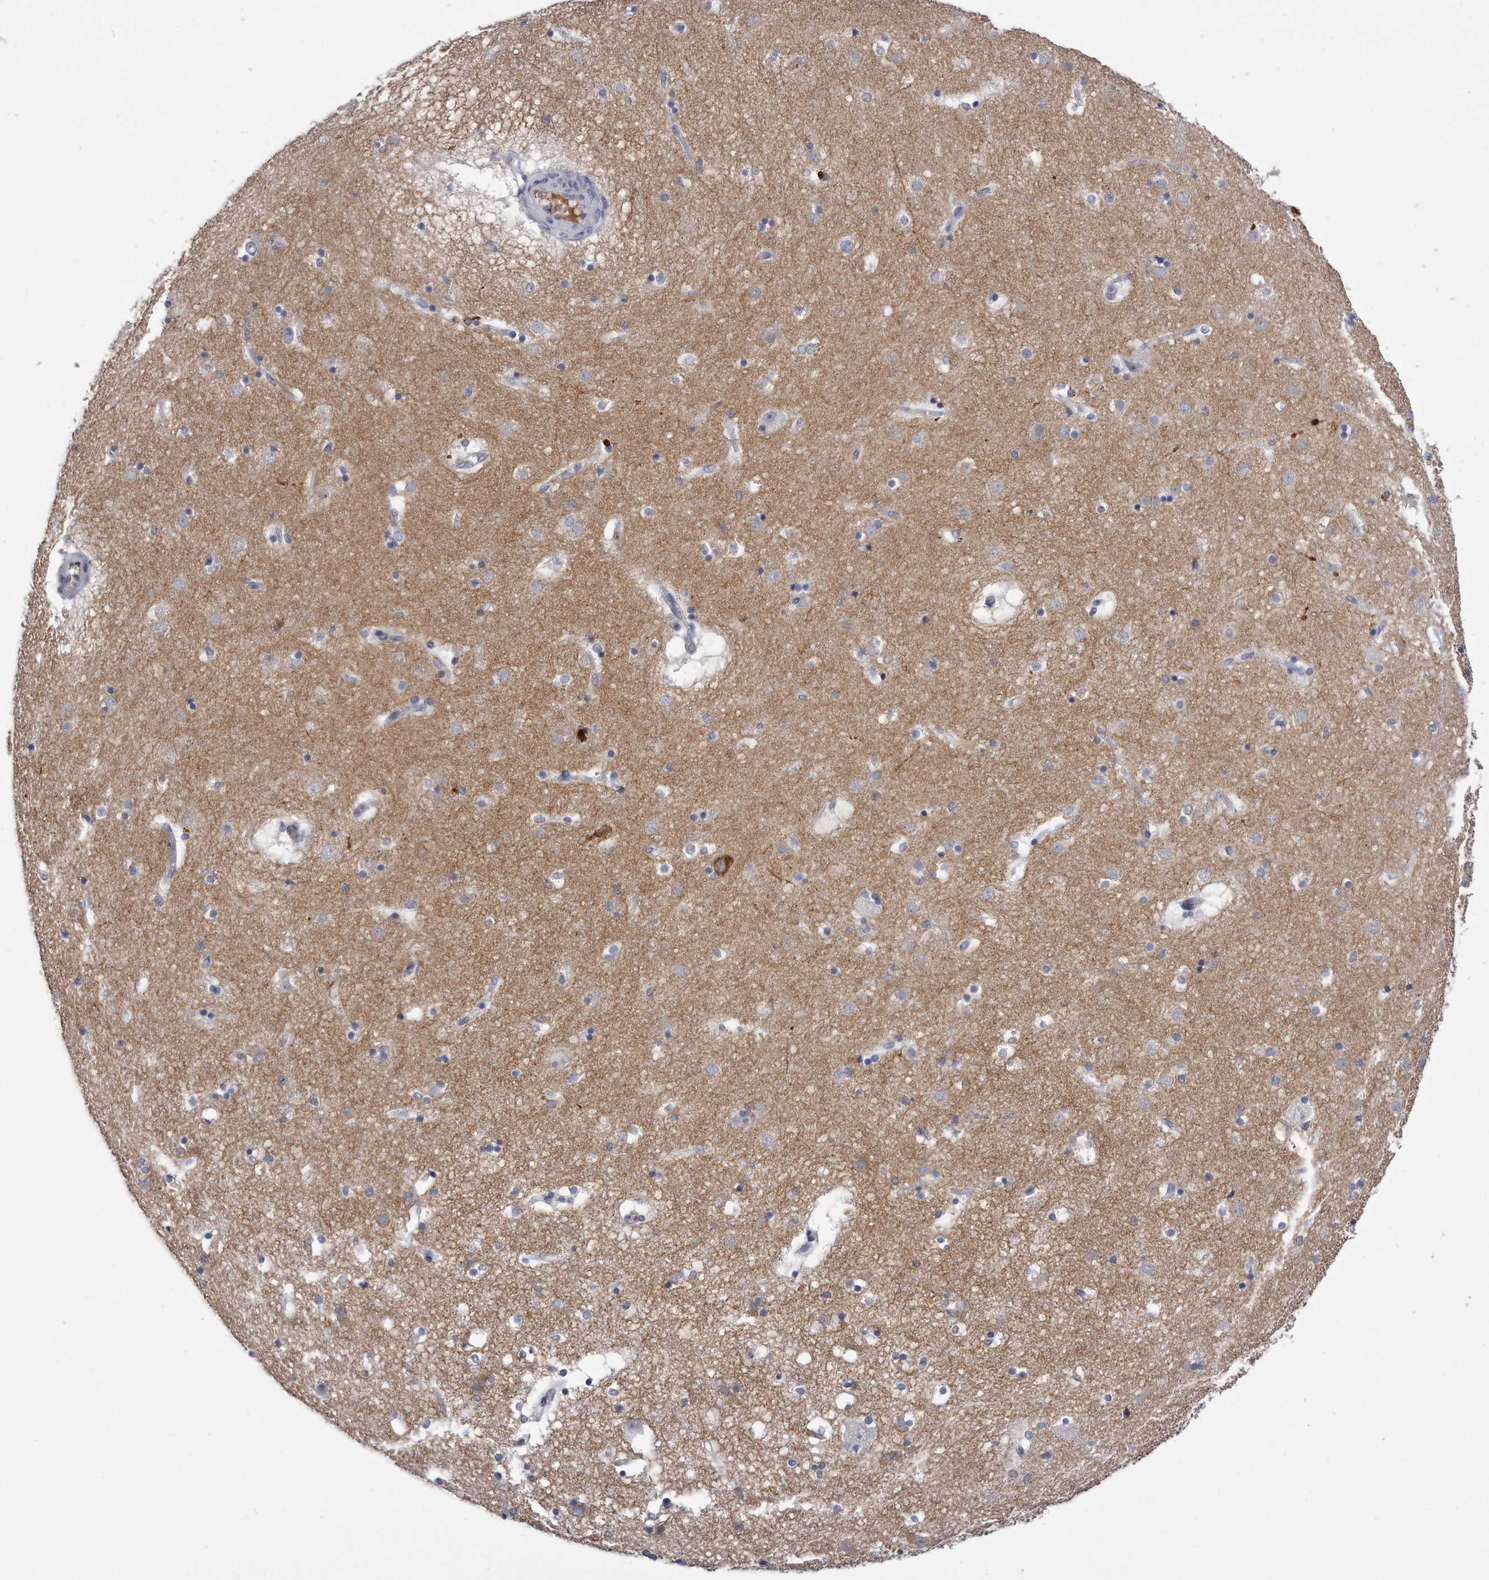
{"staining": {"intensity": "negative", "quantity": "none", "location": "none"}, "tissue": "caudate", "cell_type": "Glial cells", "image_type": "normal", "snomed": [{"axis": "morphology", "description": "Normal tissue, NOS"}, {"axis": "topography", "description": "Lateral ventricle wall"}], "caption": "A high-resolution micrograph shows immunohistochemistry (IHC) staining of unremarkable caudate, which reveals no significant expression in glial cells. The staining was performed using DAB to visualize the protein expression in brown, while the nuclei were stained in blue with hematoxylin (Magnification: 20x).", "gene": "KCTD8", "patient": {"sex": "male", "age": 70}}